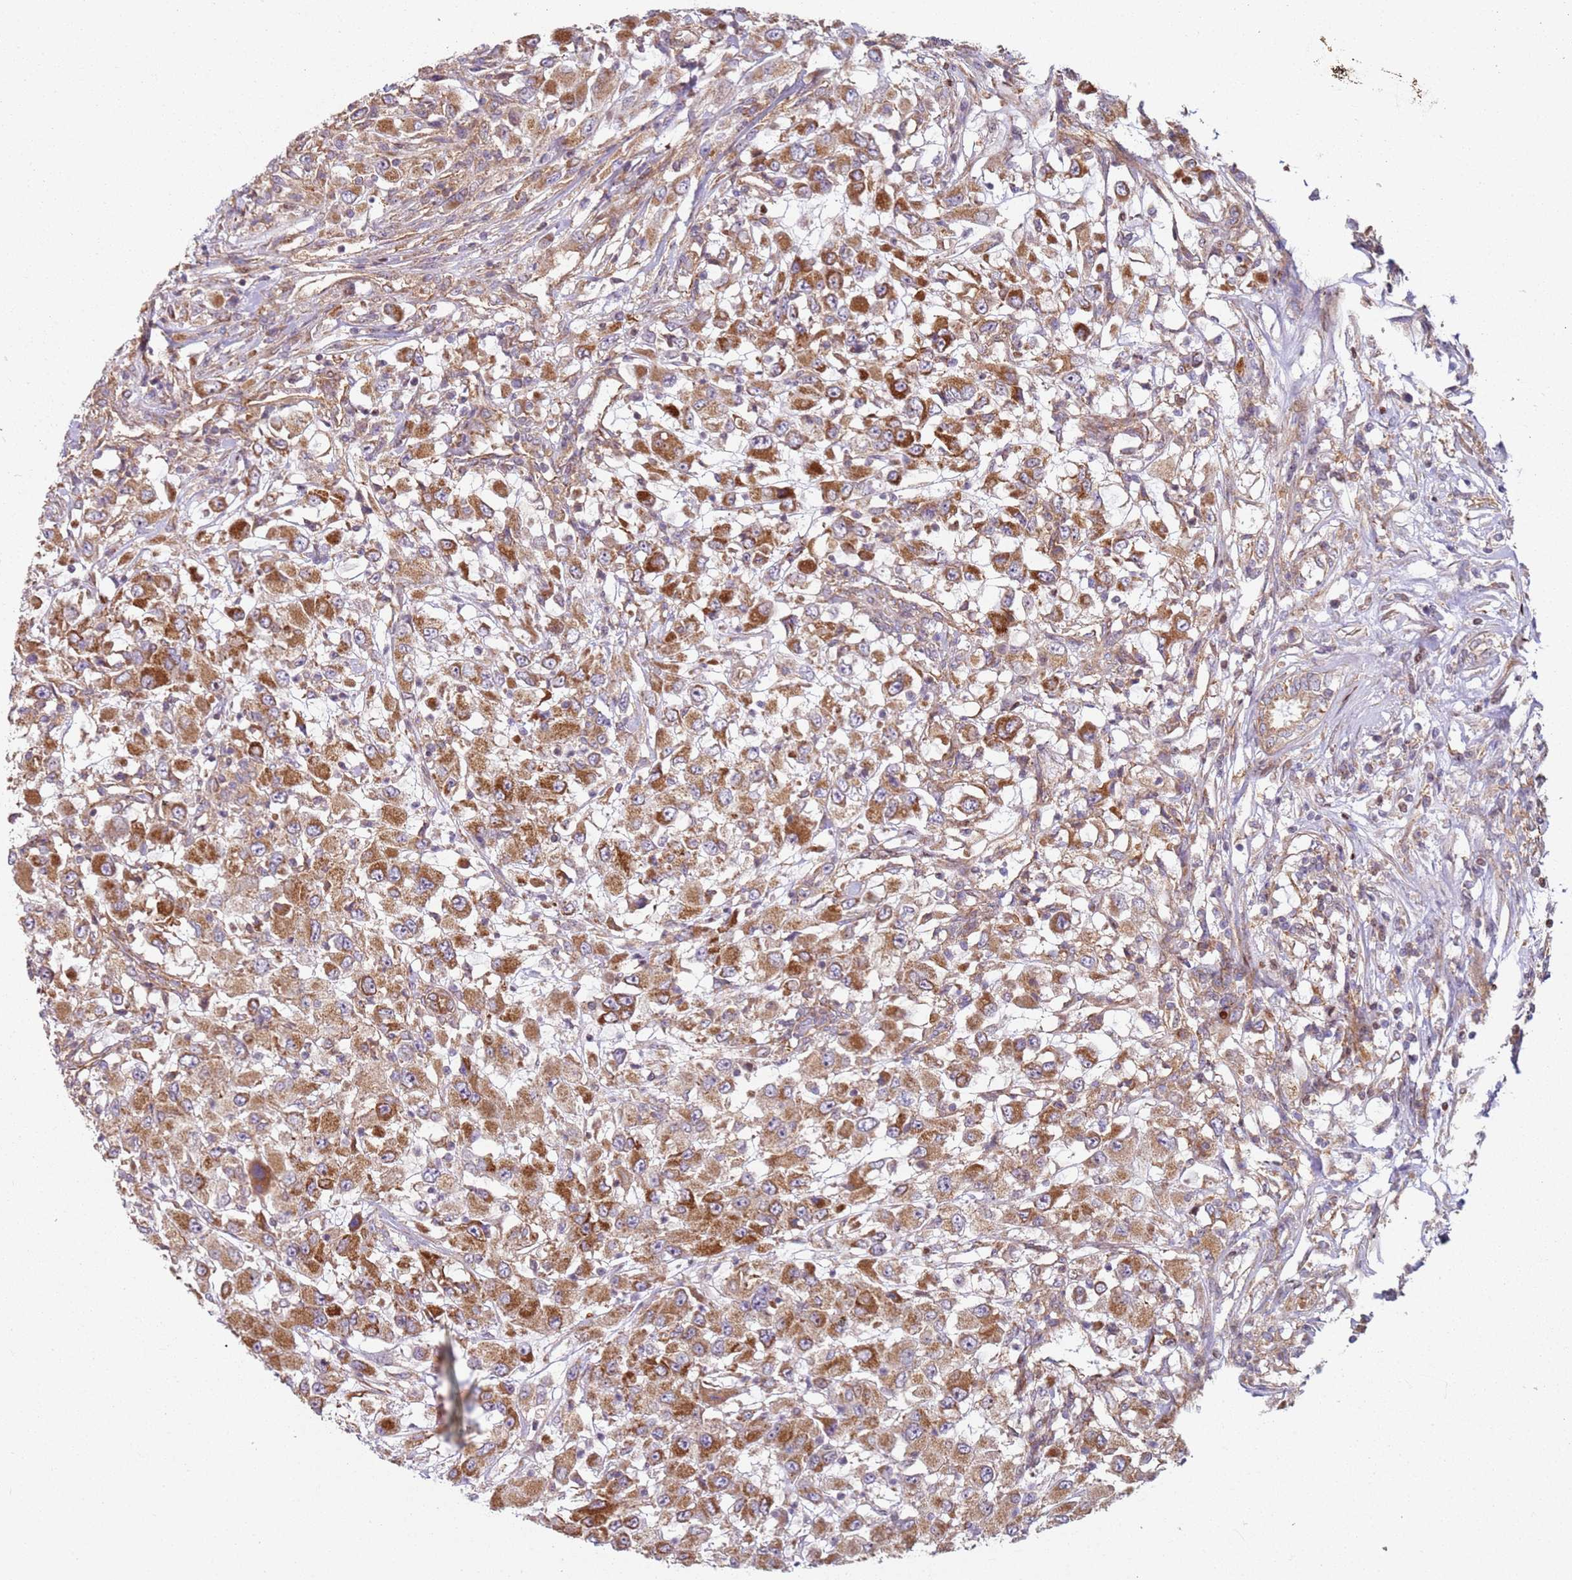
{"staining": {"intensity": "strong", "quantity": ">75%", "location": "cytoplasmic/membranous"}, "tissue": "renal cancer", "cell_type": "Tumor cells", "image_type": "cancer", "snomed": [{"axis": "morphology", "description": "Adenocarcinoma, NOS"}, {"axis": "topography", "description": "Kidney"}], "caption": "Strong cytoplasmic/membranous positivity is seen in approximately >75% of tumor cells in adenocarcinoma (renal). Nuclei are stained in blue.", "gene": "HNRNPLL", "patient": {"sex": "female", "age": 67}}